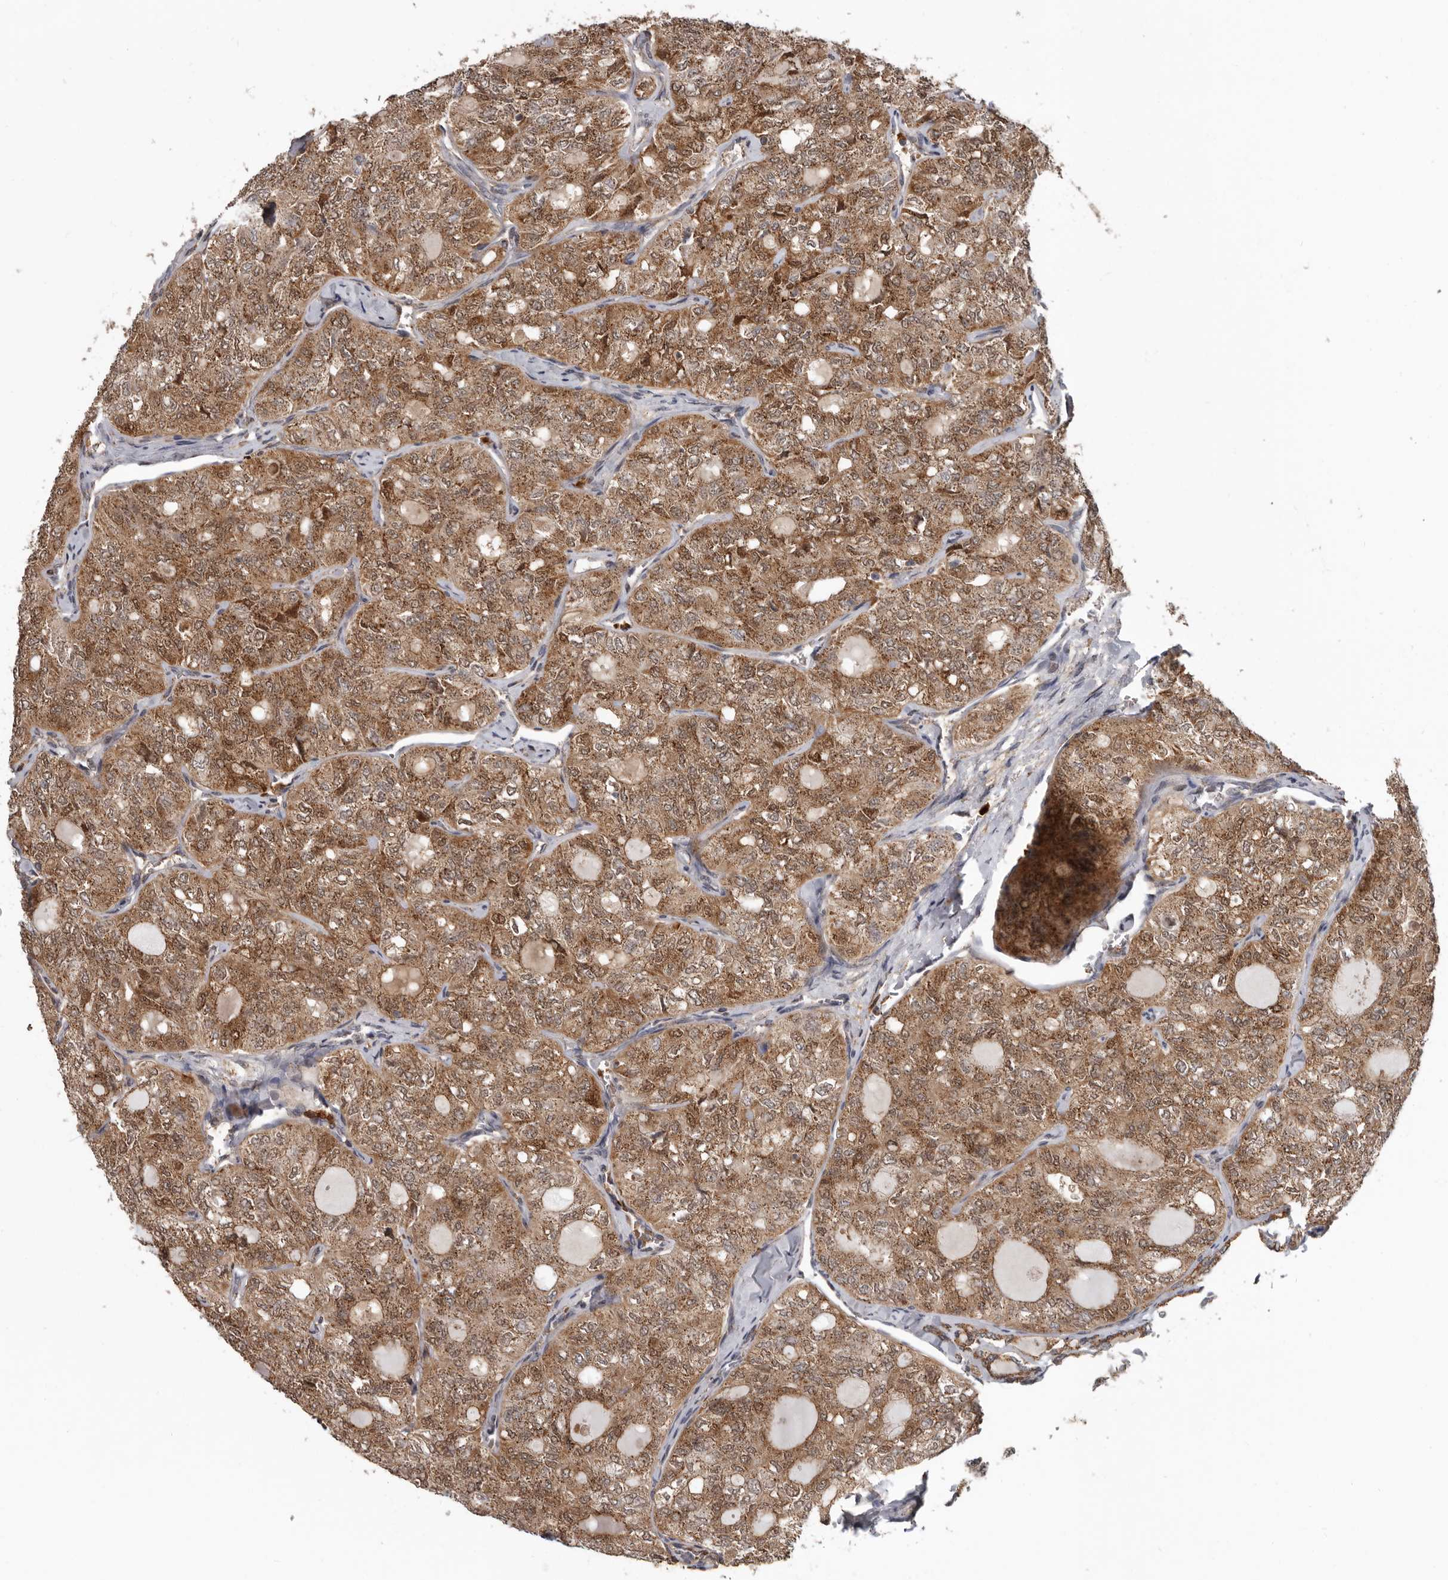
{"staining": {"intensity": "moderate", "quantity": ">75%", "location": "cytoplasmic/membranous"}, "tissue": "thyroid cancer", "cell_type": "Tumor cells", "image_type": "cancer", "snomed": [{"axis": "morphology", "description": "Follicular adenoma carcinoma, NOS"}, {"axis": "topography", "description": "Thyroid gland"}], "caption": "Thyroid cancer tissue reveals moderate cytoplasmic/membranous positivity in approximately >75% of tumor cells Ihc stains the protein of interest in brown and the nuclei are stained blue.", "gene": "FGFR4", "patient": {"sex": "male", "age": 75}}